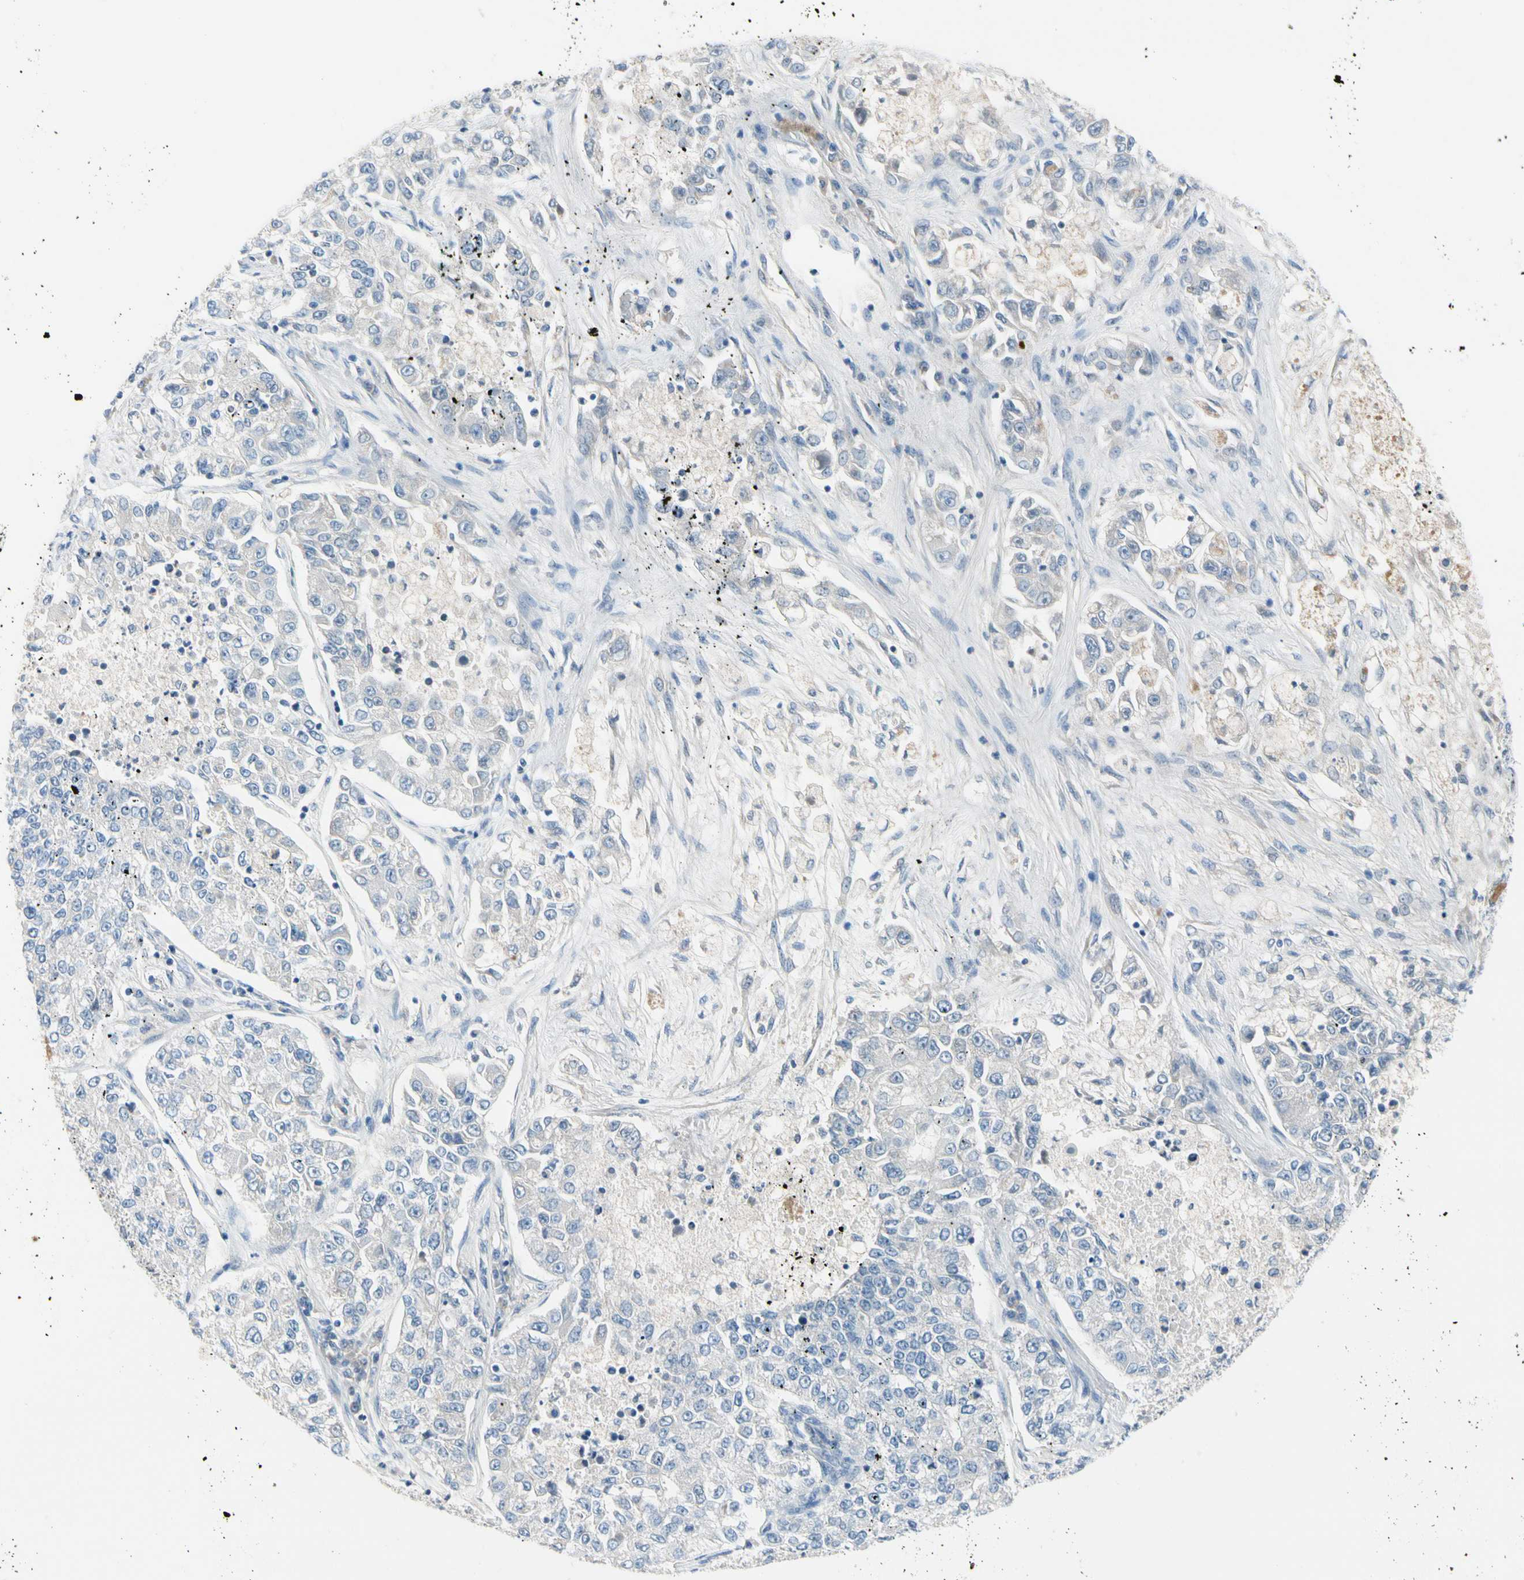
{"staining": {"intensity": "negative", "quantity": "none", "location": "none"}, "tissue": "lung cancer", "cell_type": "Tumor cells", "image_type": "cancer", "snomed": [{"axis": "morphology", "description": "Adenocarcinoma, NOS"}, {"axis": "topography", "description": "Lung"}], "caption": "High power microscopy histopathology image of an IHC micrograph of lung adenocarcinoma, revealing no significant positivity in tumor cells. The staining is performed using DAB (3,3'-diaminobenzidine) brown chromogen with nuclei counter-stained in using hematoxylin.", "gene": "CNDP1", "patient": {"sex": "male", "age": 49}}